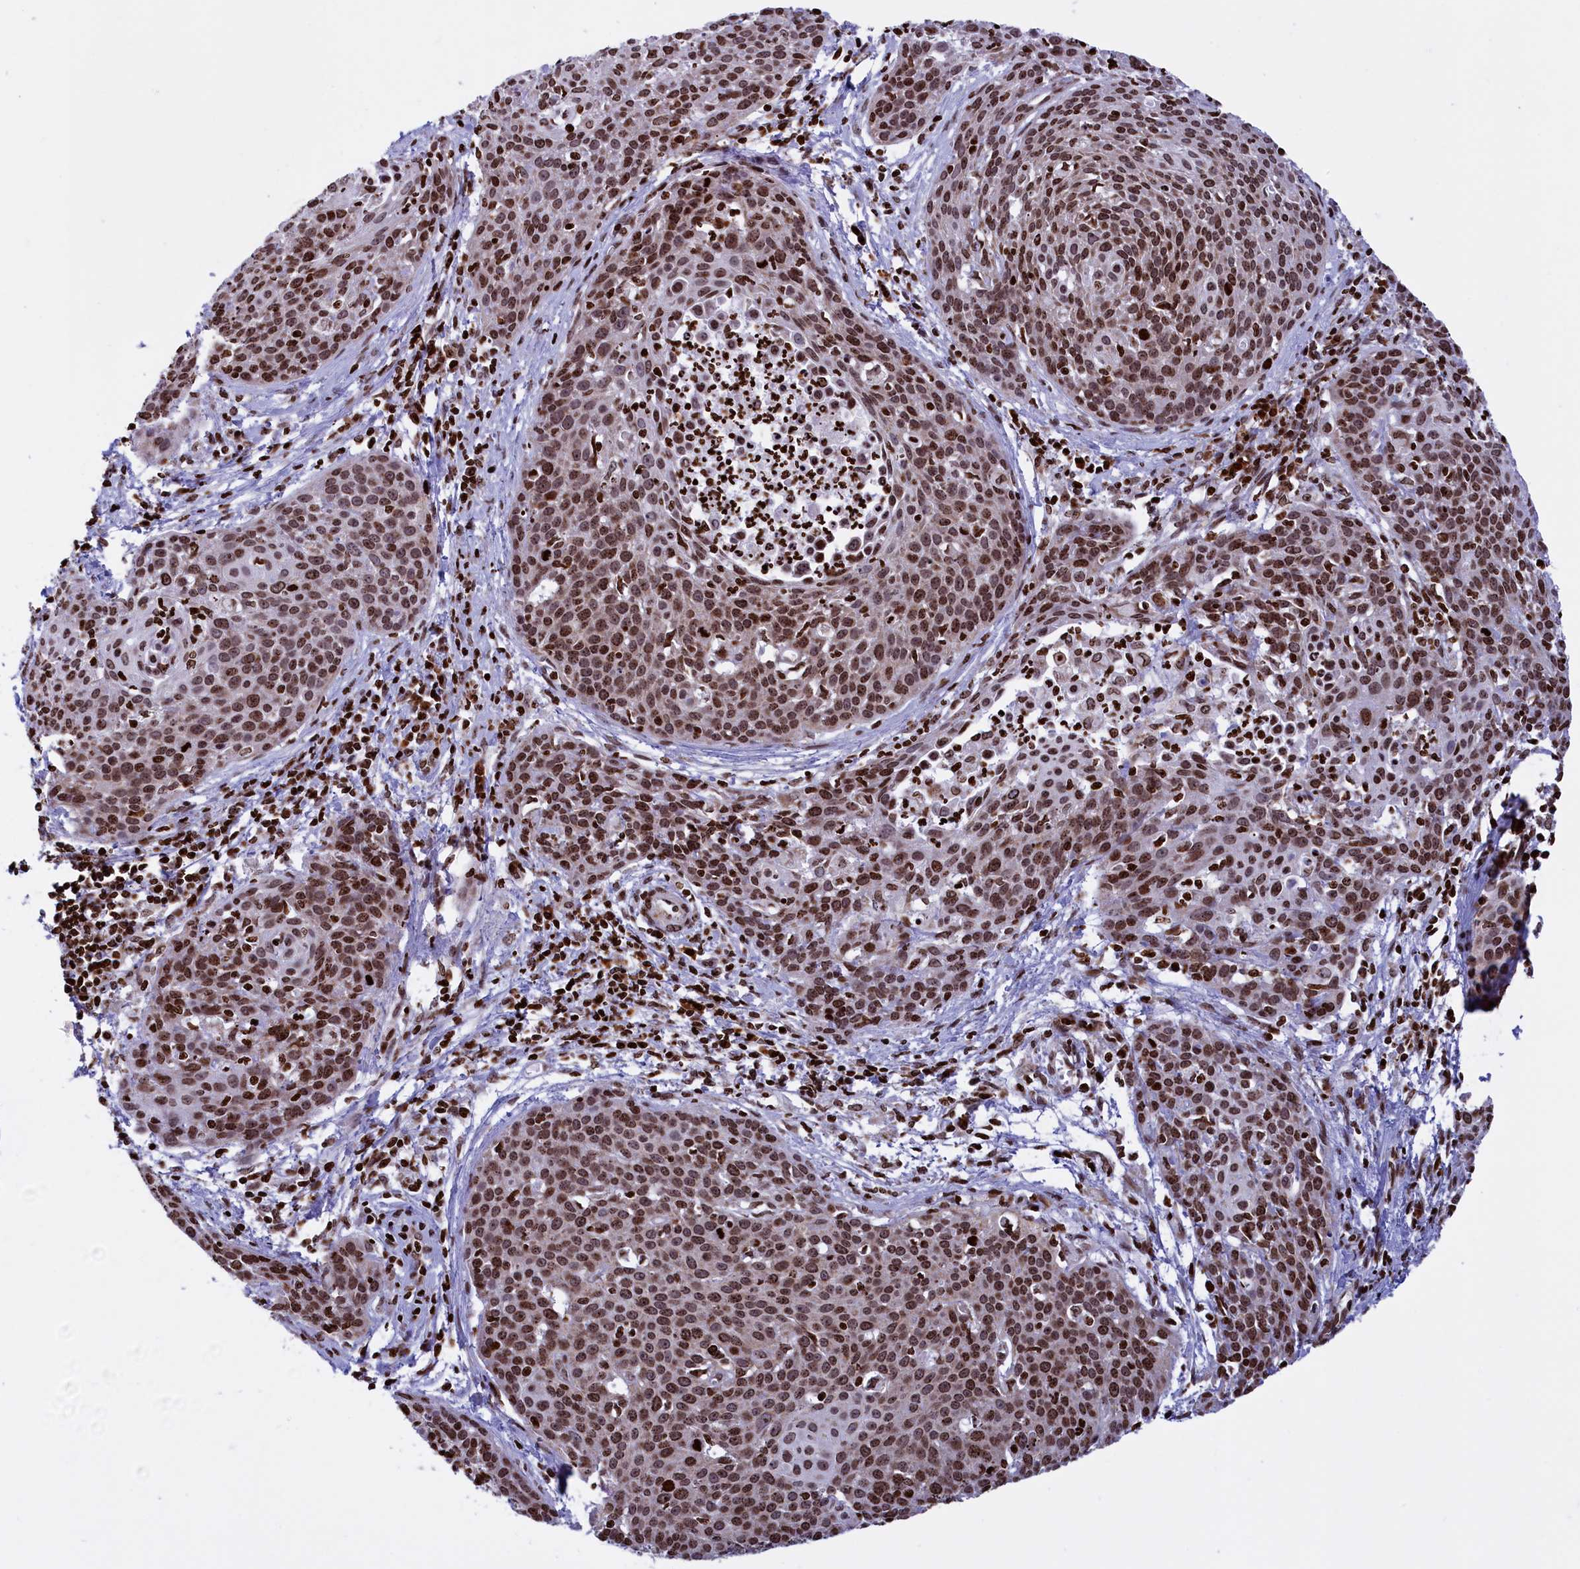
{"staining": {"intensity": "strong", "quantity": ">75%", "location": "nuclear"}, "tissue": "cervical cancer", "cell_type": "Tumor cells", "image_type": "cancer", "snomed": [{"axis": "morphology", "description": "Squamous cell carcinoma, NOS"}, {"axis": "topography", "description": "Cervix"}], "caption": "Squamous cell carcinoma (cervical) was stained to show a protein in brown. There is high levels of strong nuclear positivity in approximately >75% of tumor cells. (IHC, brightfield microscopy, high magnification).", "gene": "TIMM29", "patient": {"sex": "female", "age": 38}}